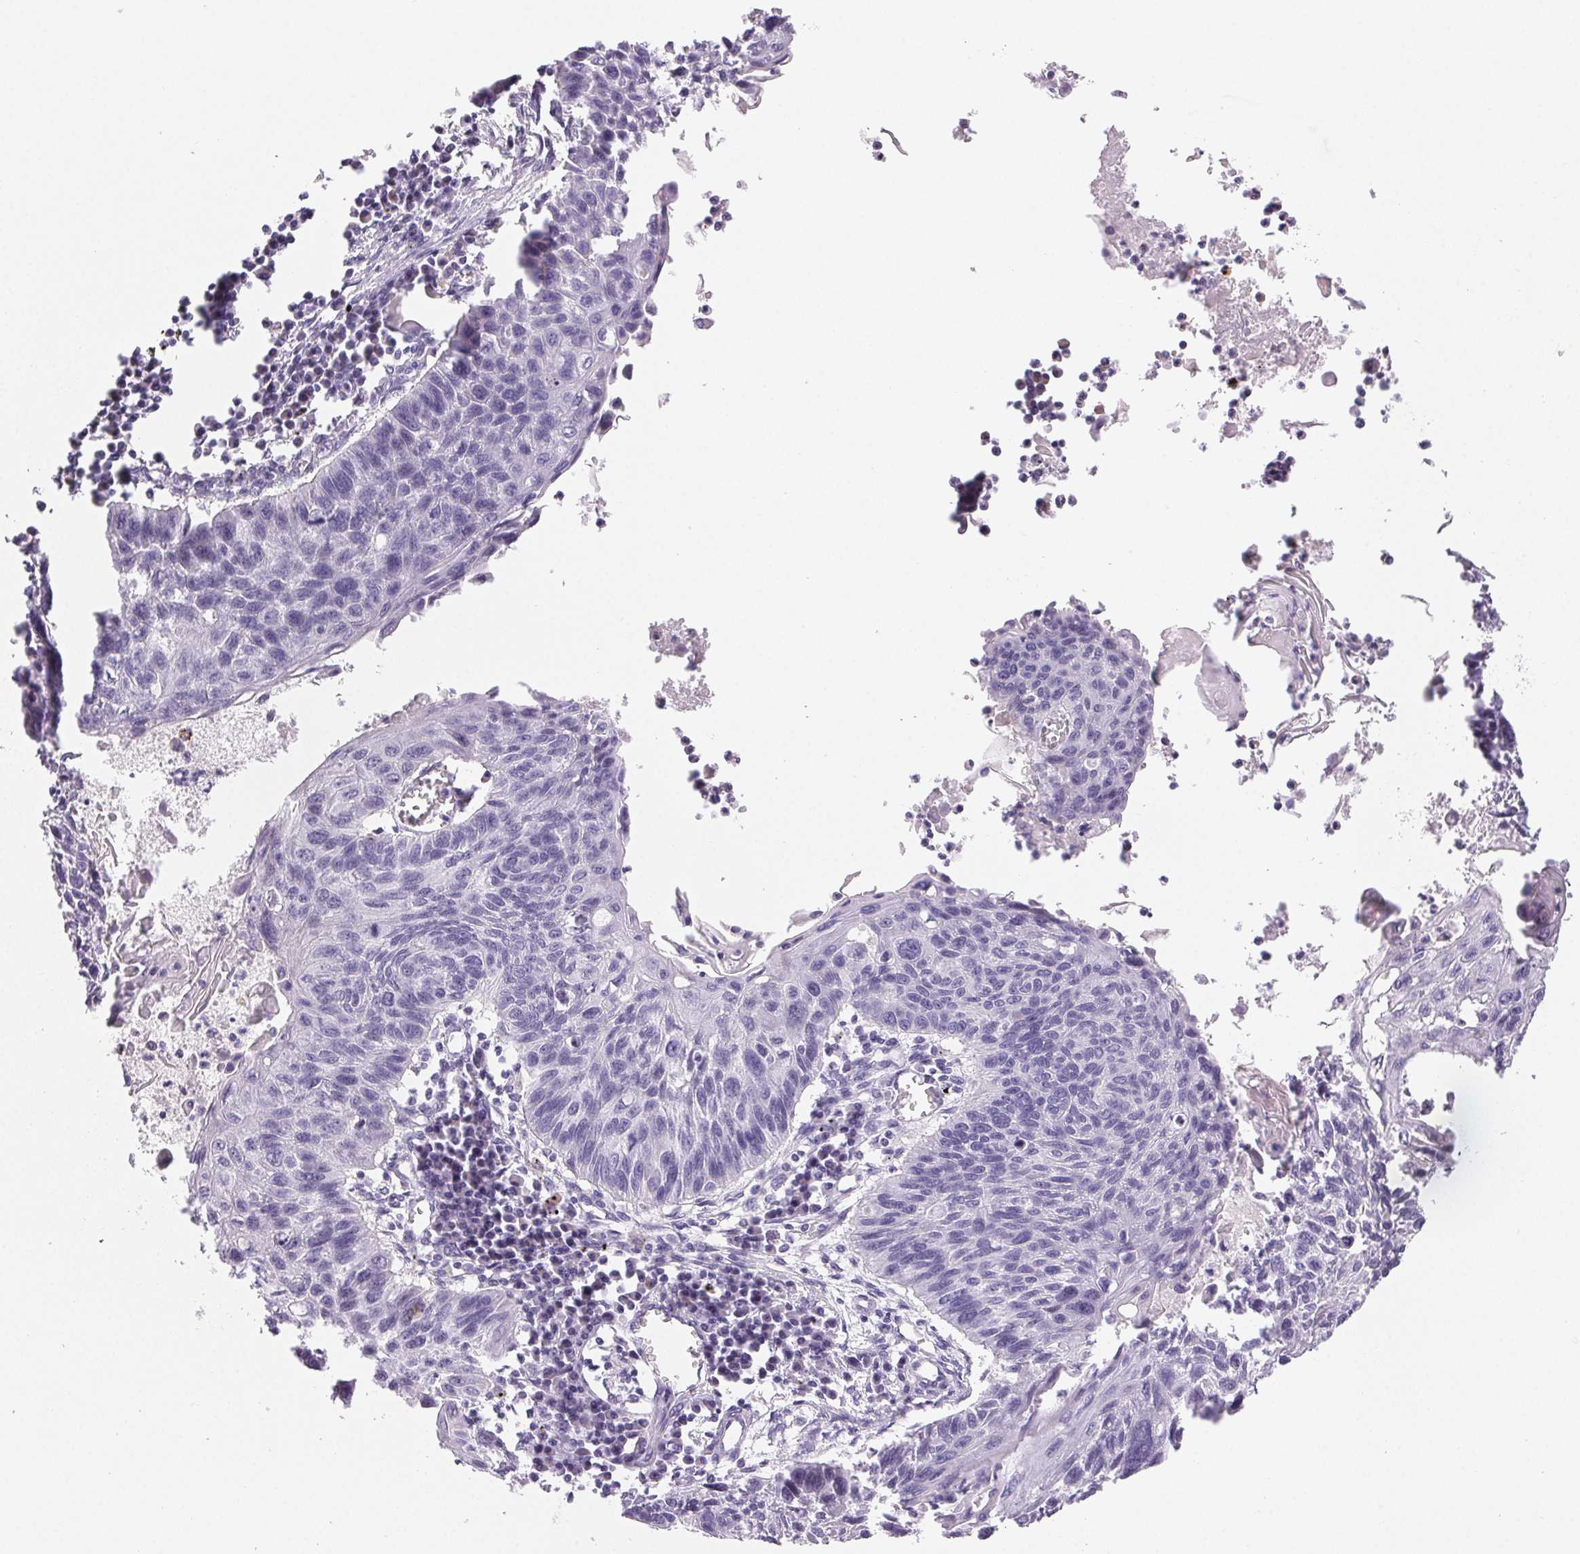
{"staining": {"intensity": "negative", "quantity": "none", "location": "none"}, "tissue": "lung cancer", "cell_type": "Tumor cells", "image_type": "cancer", "snomed": [{"axis": "morphology", "description": "Squamous cell carcinoma, NOS"}, {"axis": "topography", "description": "Lung"}], "caption": "IHC photomicrograph of neoplastic tissue: lung squamous cell carcinoma stained with DAB reveals no significant protein staining in tumor cells.", "gene": "BPIFB2", "patient": {"sex": "male", "age": 78}}